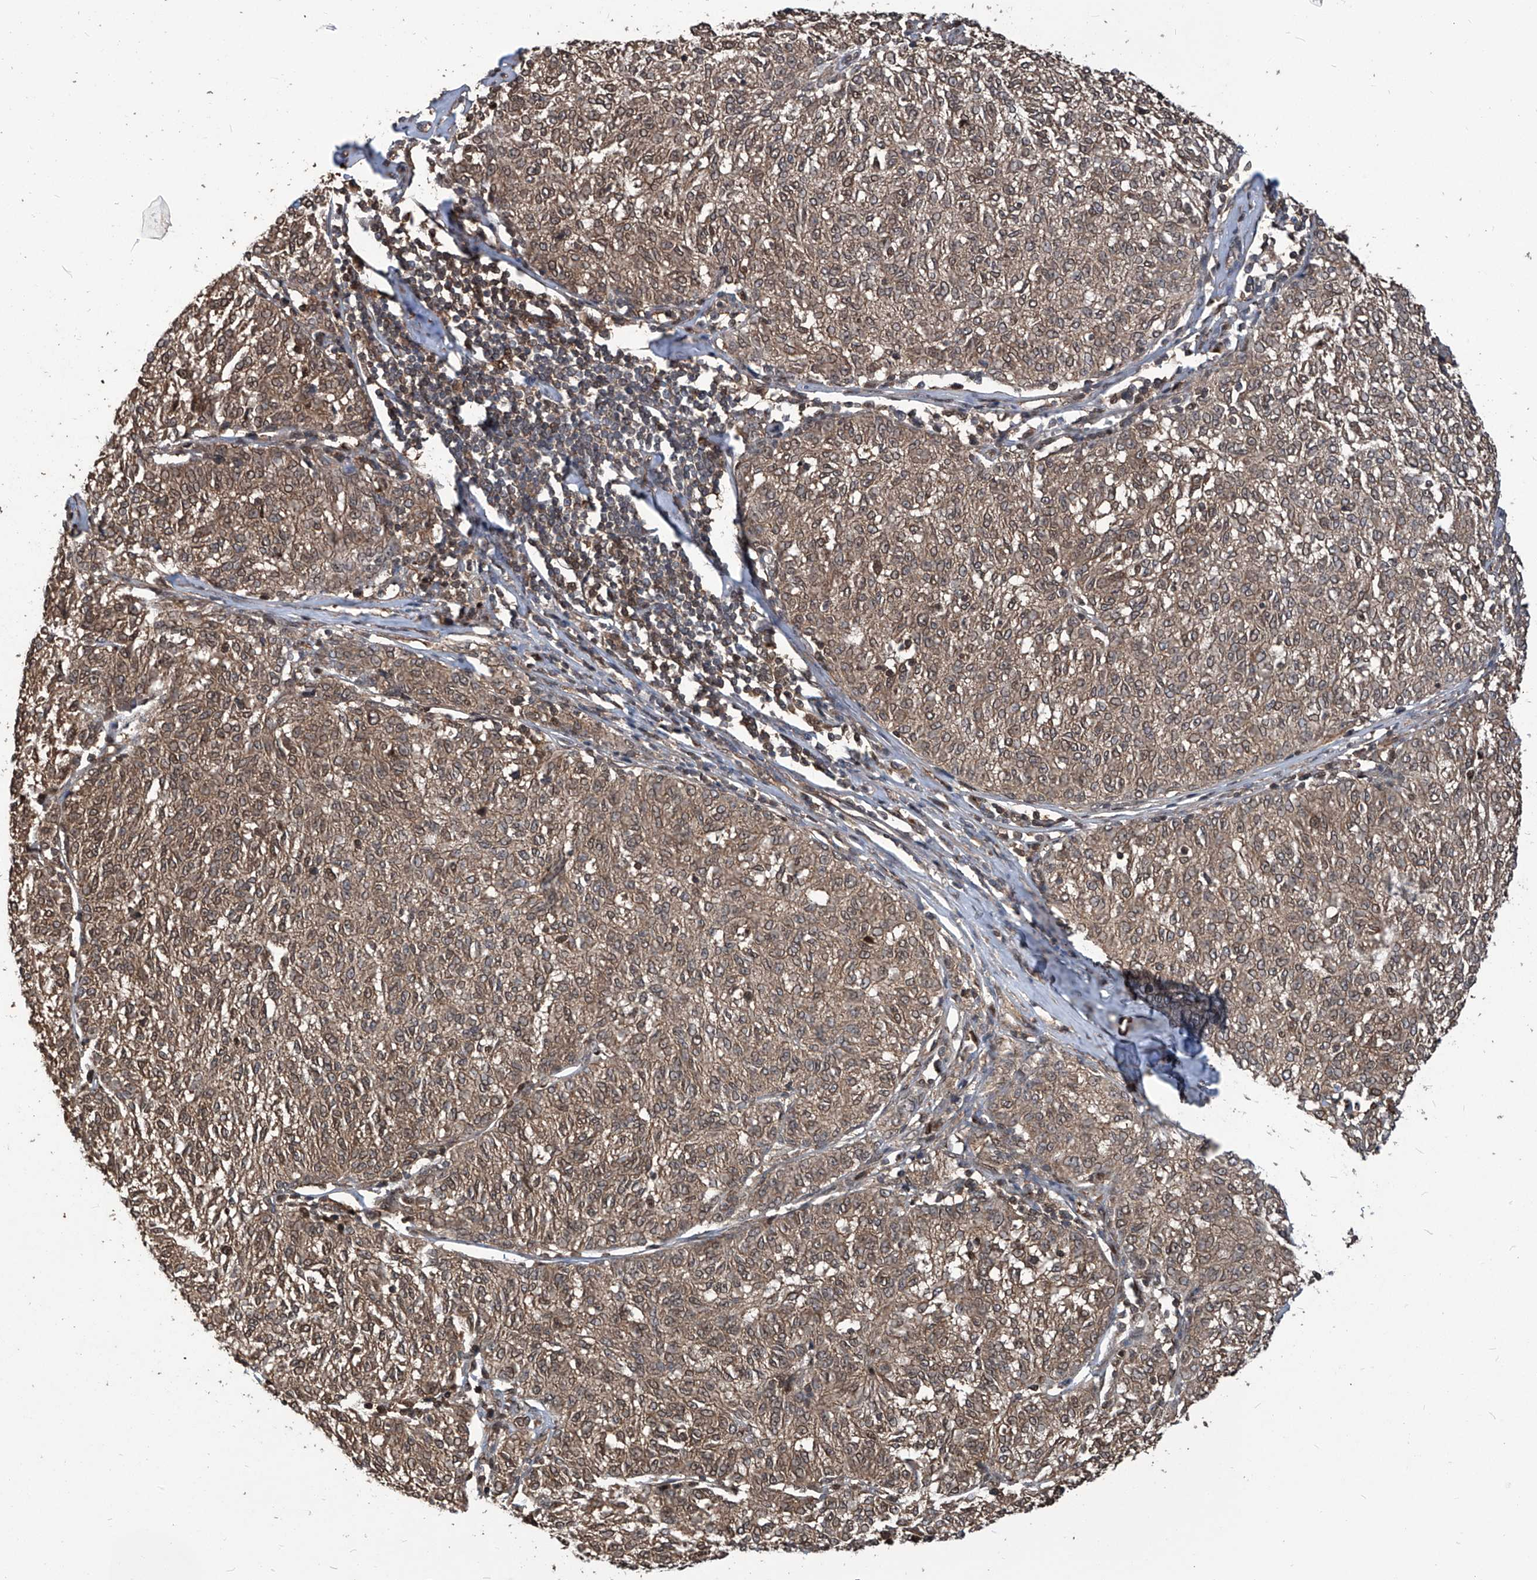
{"staining": {"intensity": "weak", "quantity": ">75%", "location": "cytoplasmic/membranous"}, "tissue": "melanoma", "cell_type": "Tumor cells", "image_type": "cancer", "snomed": [{"axis": "morphology", "description": "Malignant melanoma, NOS"}, {"axis": "topography", "description": "Skin"}], "caption": "The image demonstrates a brown stain indicating the presence of a protein in the cytoplasmic/membranous of tumor cells in malignant melanoma.", "gene": "PSMB1", "patient": {"sex": "female", "age": 72}}